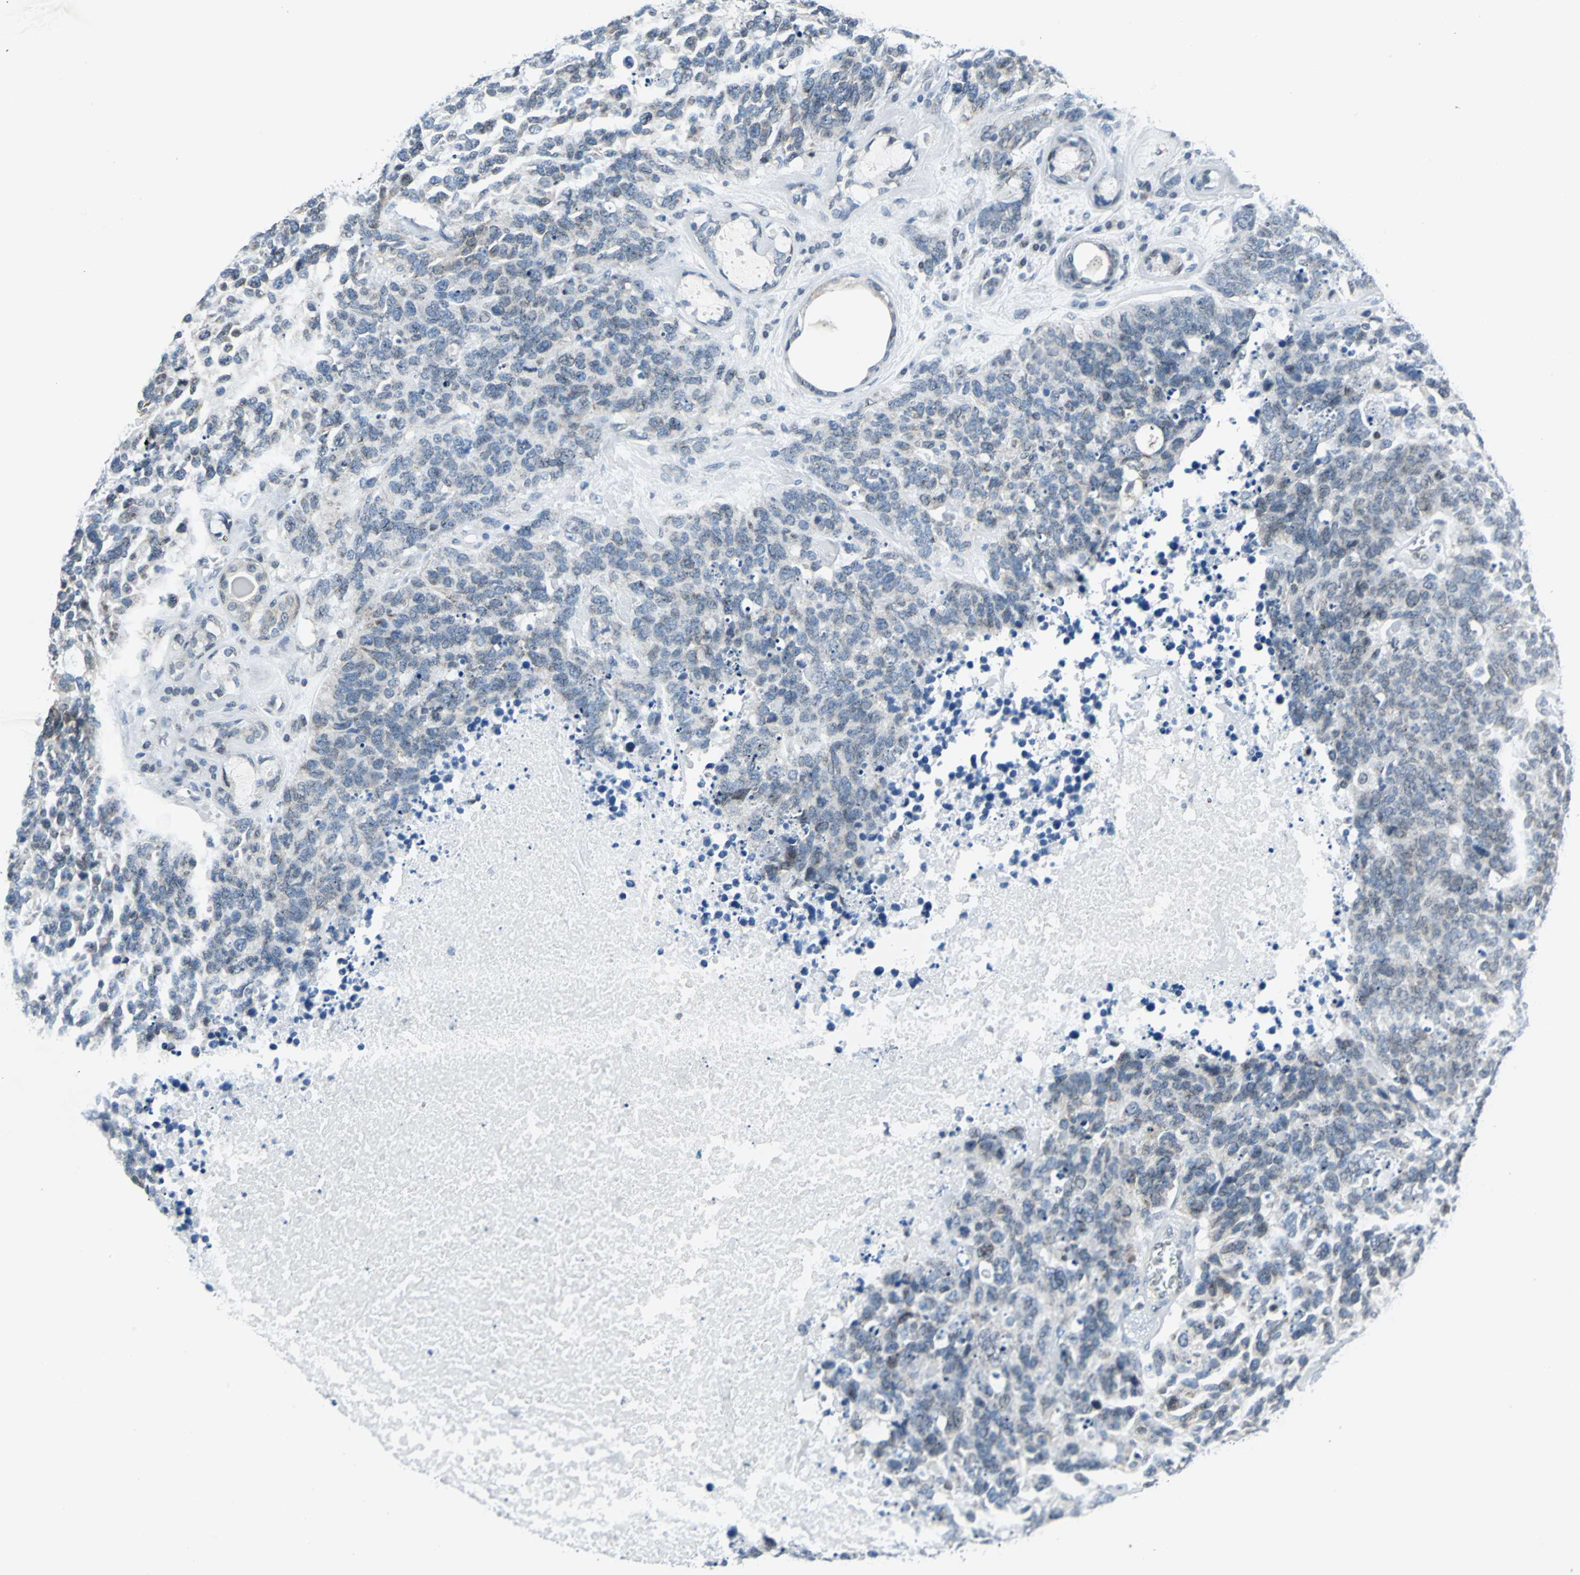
{"staining": {"intensity": "weak", "quantity": "25%-75%", "location": "cytoplasmic/membranous"}, "tissue": "lung cancer", "cell_type": "Tumor cells", "image_type": "cancer", "snomed": [{"axis": "morphology", "description": "Neoplasm, malignant, NOS"}, {"axis": "topography", "description": "Lung"}], "caption": "The histopathology image shows staining of lung cancer, revealing weak cytoplasmic/membranous protein expression (brown color) within tumor cells.", "gene": "SNUPN", "patient": {"sex": "female", "age": 58}}